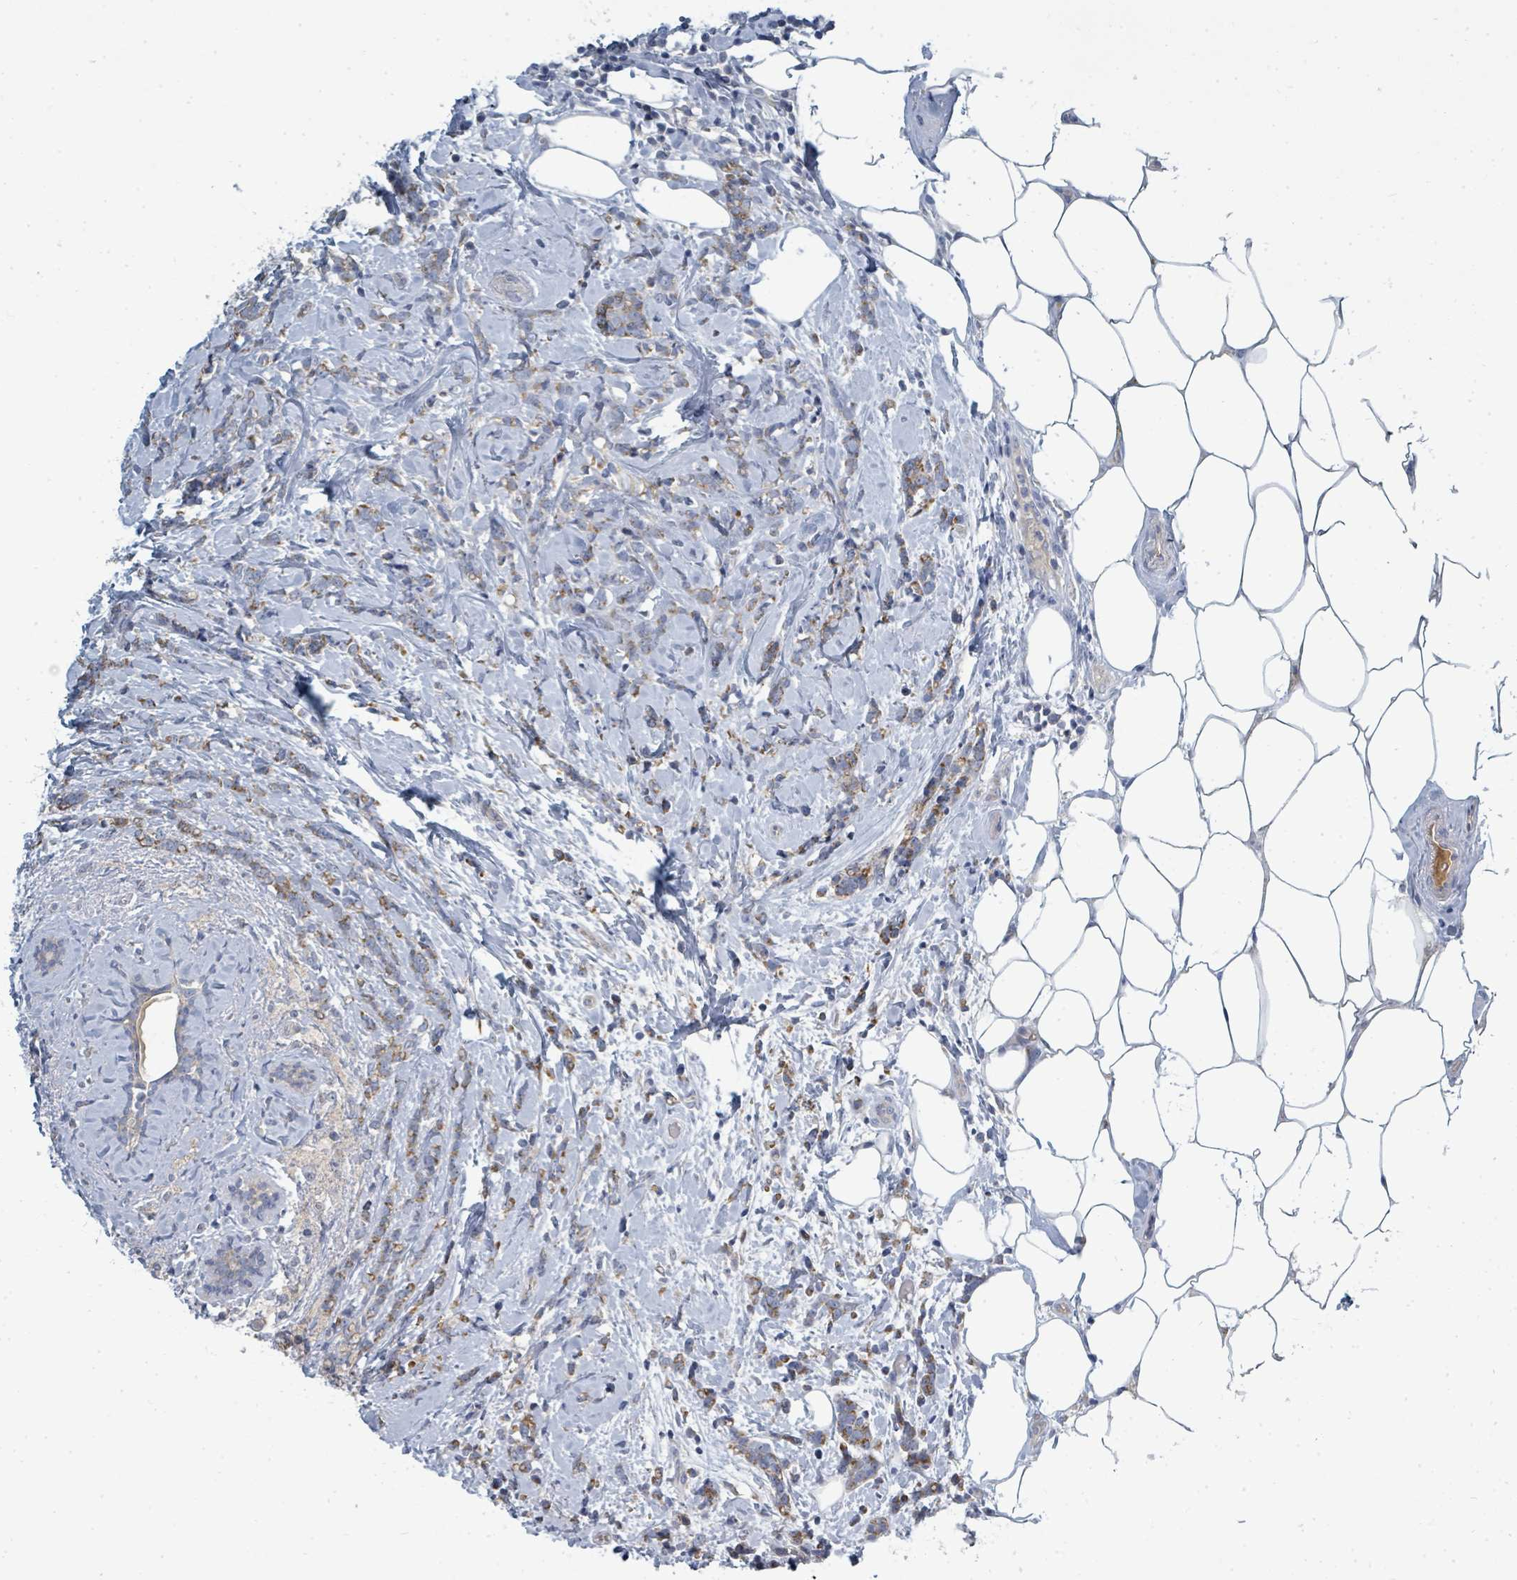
{"staining": {"intensity": "moderate", "quantity": "25%-75%", "location": "cytoplasmic/membranous"}, "tissue": "breast cancer", "cell_type": "Tumor cells", "image_type": "cancer", "snomed": [{"axis": "morphology", "description": "Lobular carcinoma"}, {"axis": "topography", "description": "Breast"}], "caption": "DAB (3,3'-diaminobenzidine) immunohistochemical staining of breast lobular carcinoma exhibits moderate cytoplasmic/membranous protein expression in approximately 25%-75% of tumor cells. Ihc stains the protein in brown and the nuclei are stained blue.", "gene": "SLC25A23", "patient": {"sex": "female", "age": 58}}